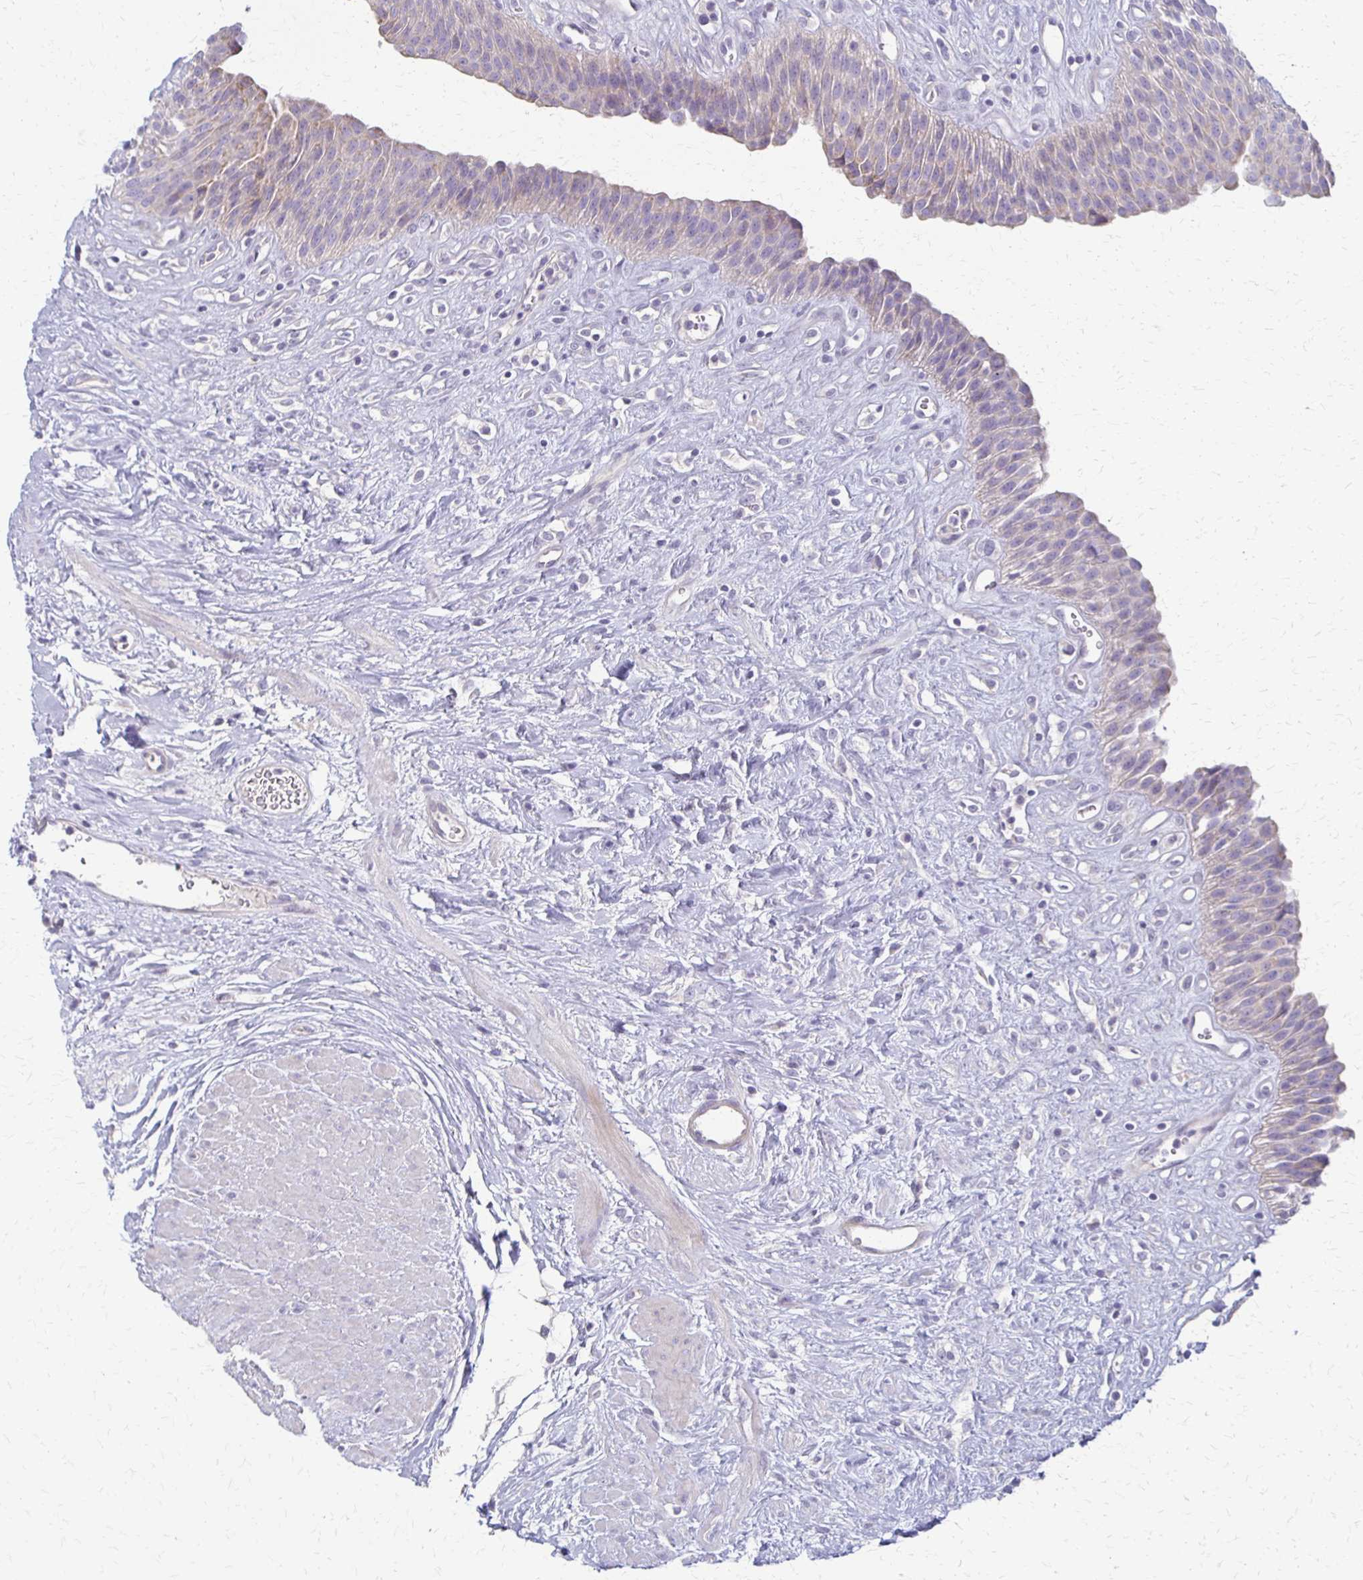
{"staining": {"intensity": "moderate", "quantity": "25%-75%", "location": "cytoplasmic/membranous"}, "tissue": "urinary bladder", "cell_type": "Urothelial cells", "image_type": "normal", "snomed": [{"axis": "morphology", "description": "Normal tissue, NOS"}, {"axis": "topography", "description": "Urinary bladder"}], "caption": "The immunohistochemical stain highlights moderate cytoplasmic/membranous positivity in urothelial cells of benign urinary bladder. The staining was performed using DAB (3,3'-diaminobenzidine) to visualize the protein expression in brown, while the nuclei were stained in blue with hematoxylin (Magnification: 20x).", "gene": "RHOC", "patient": {"sex": "female", "age": 56}}